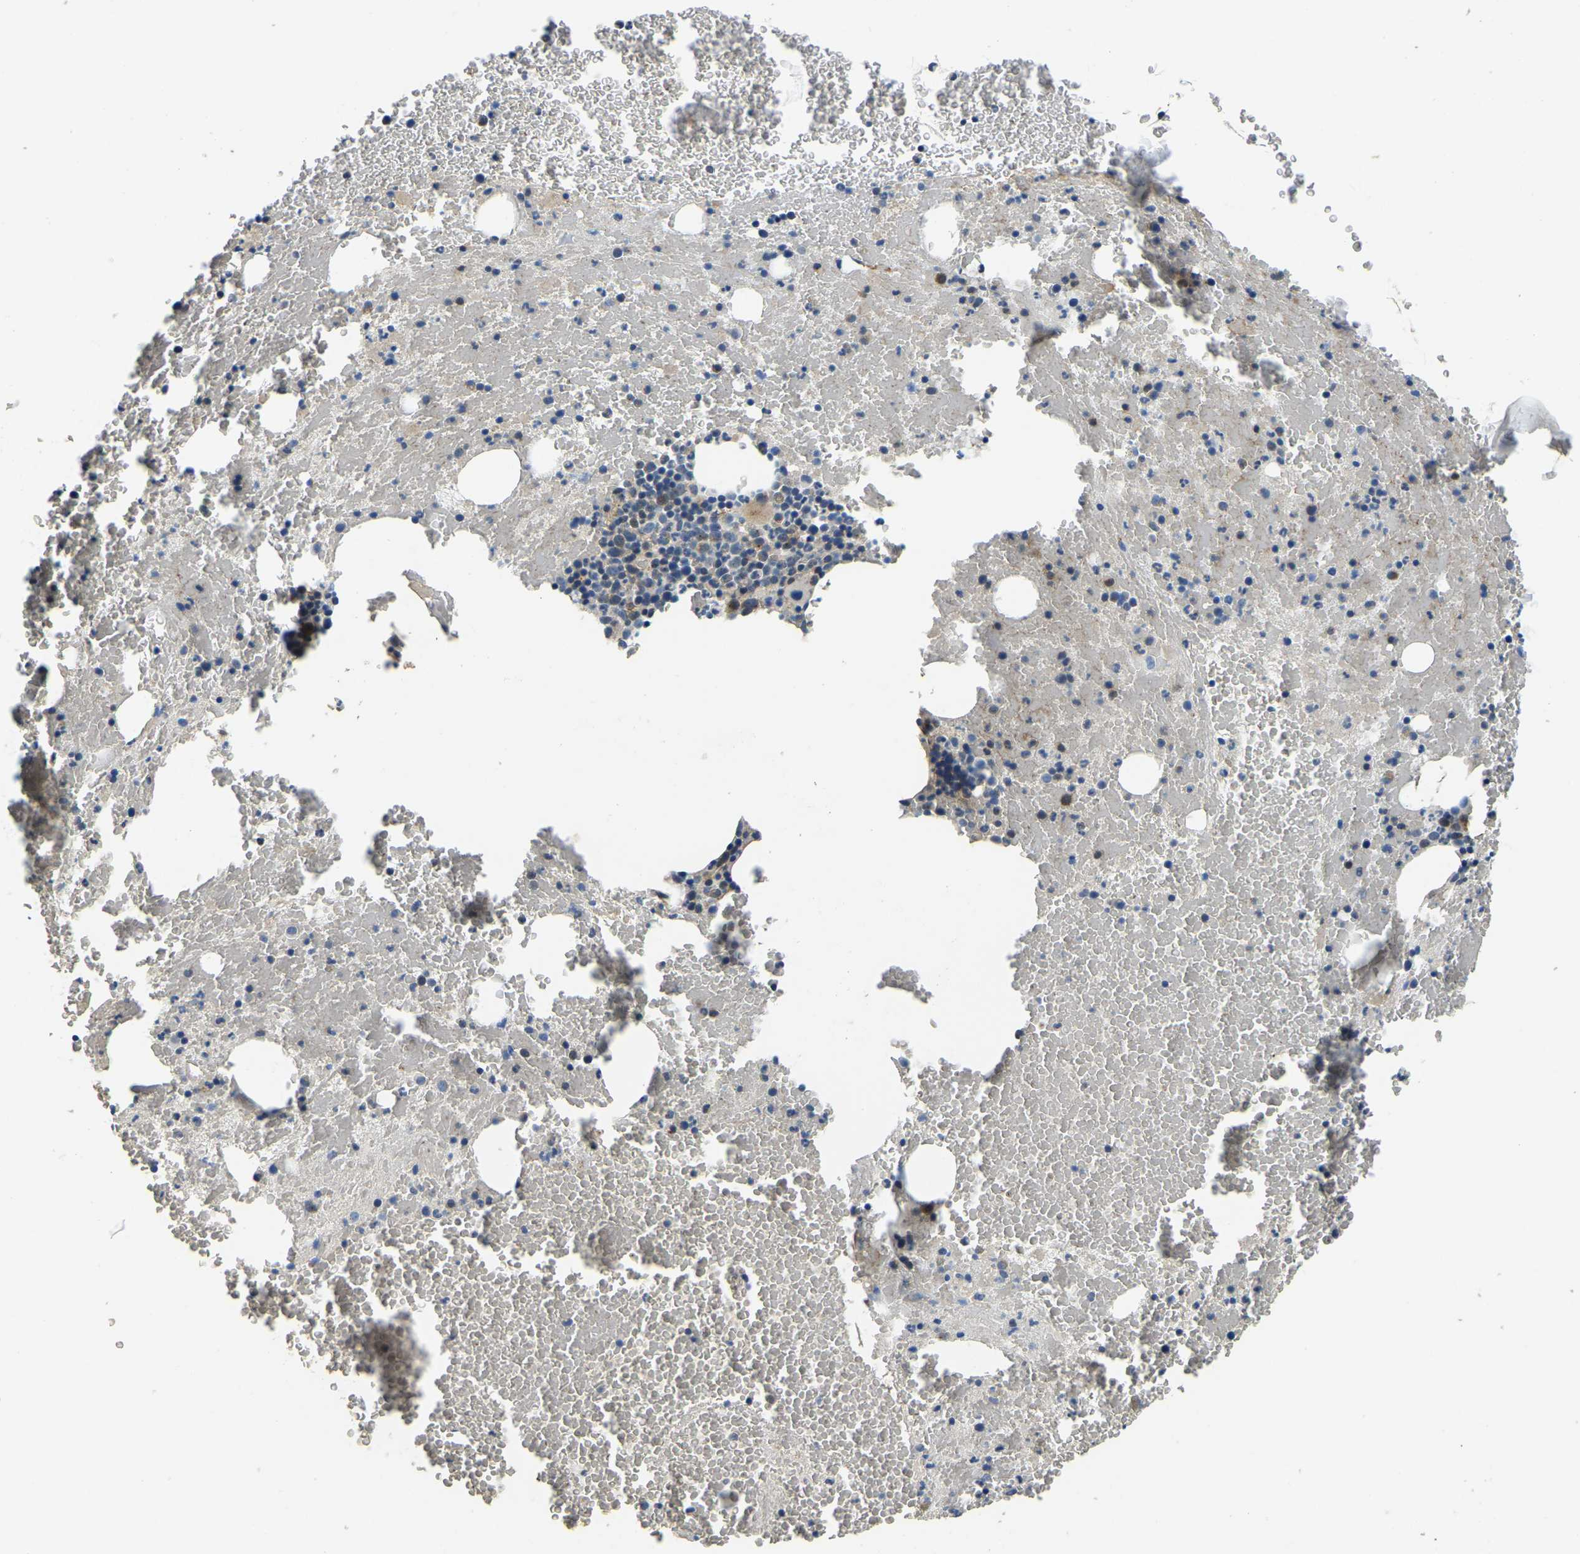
{"staining": {"intensity": "moderate", "quantity": "<25%", "location": "cytoplasmic/membranous"}, "tissue": "bone marrow", "cell_type": "Hematopoietic cells", "image_type": "normal", "snomed": [{"axis": "morphology", "description": "Normal tissue, NOS"}, {"axis": "morphology", "description": "Inflammation, NOS"}, {"axis": "topography", "description": "Bone marrow"}], "caption": "Hematopoietic cells display low levels of moderate cytoplasmic/membranous staining in about <25% of cells in benign human bone marrow. (DAB (3,3'-diaminobenzidine) = brown stain, brightfield microscopy at high magnification).", "gene": "RNF39", "patient": {"sex": "male", "age": 47}}